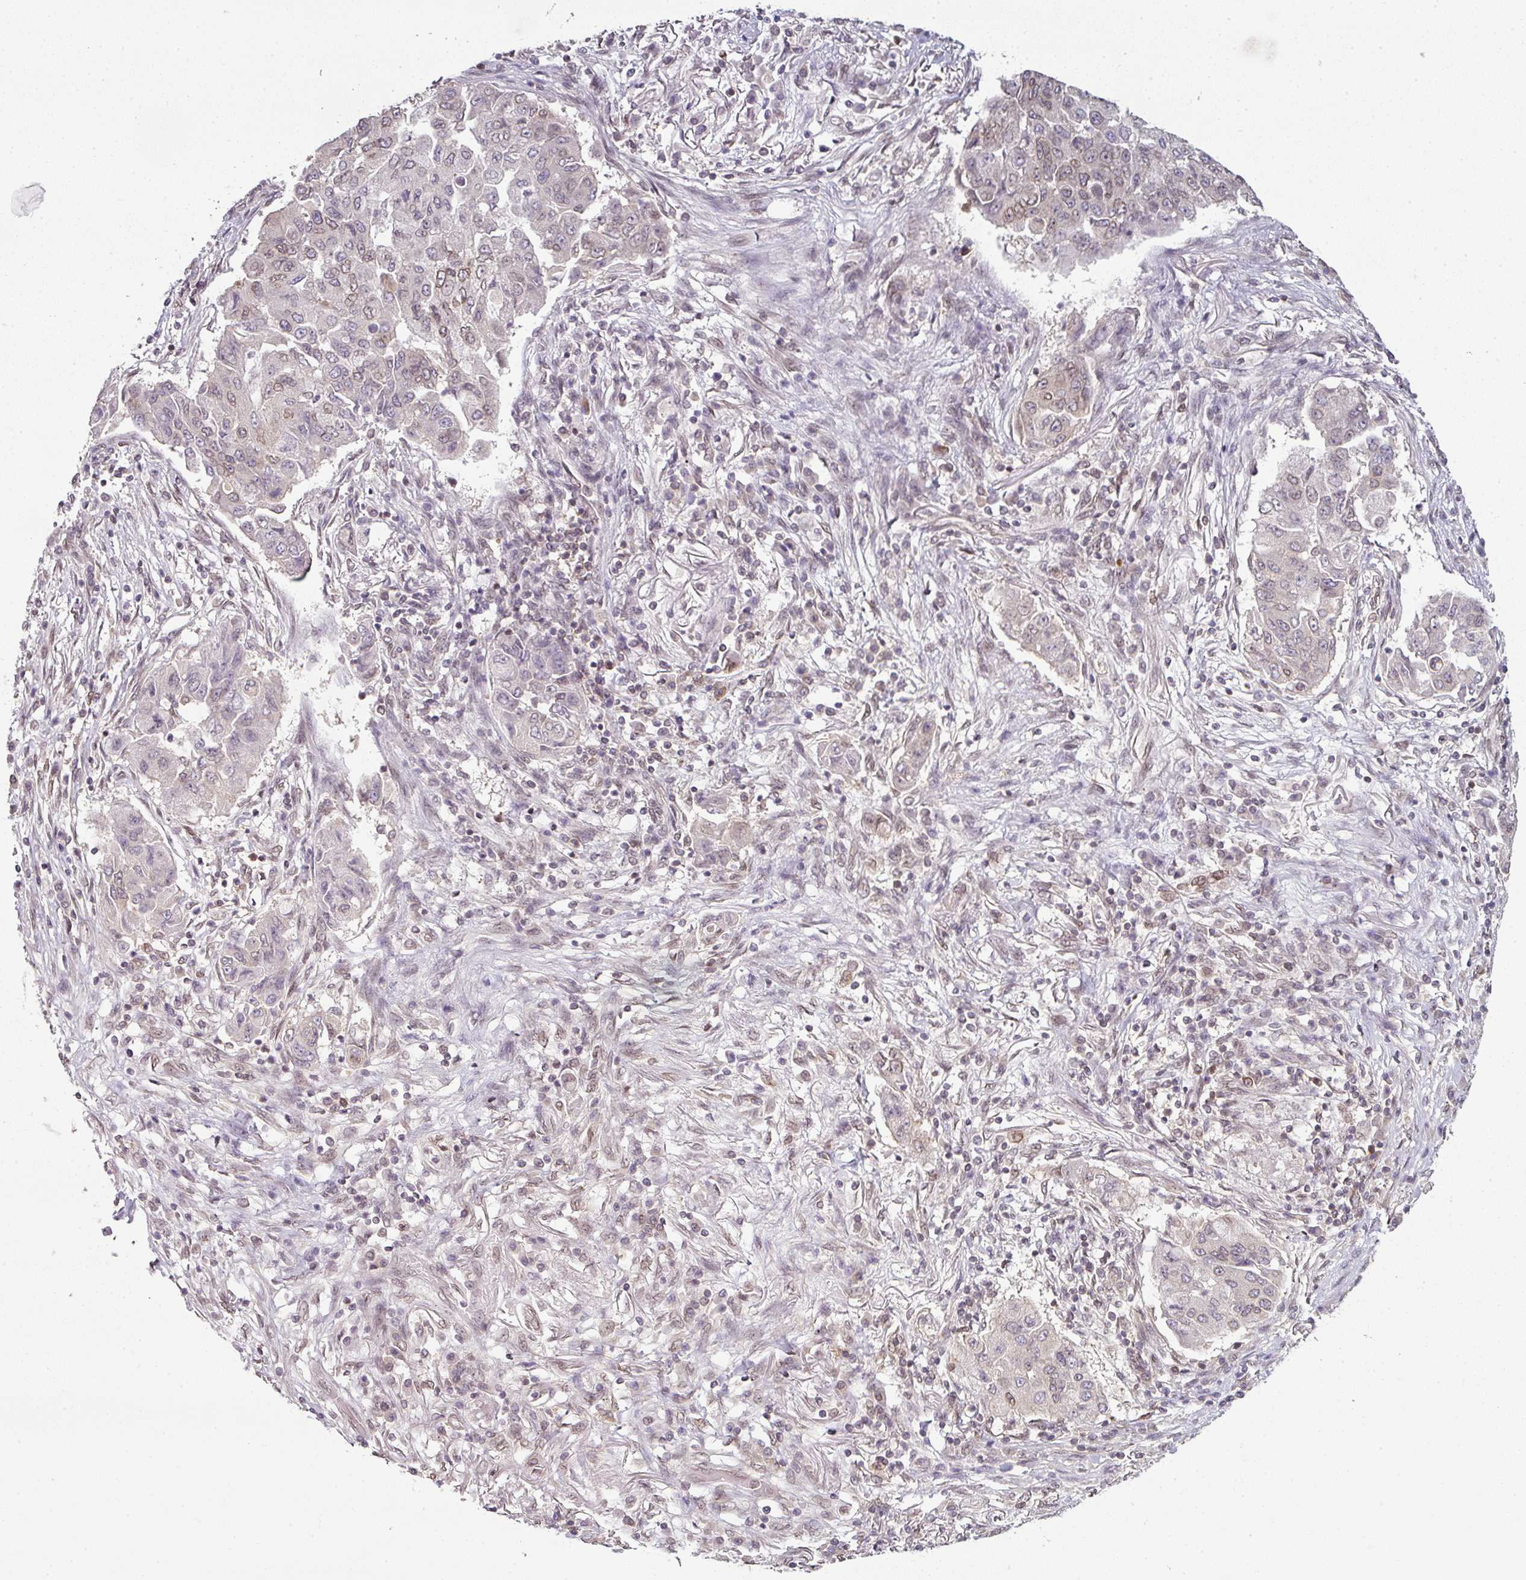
{"staining": {"intensity": "weak", "quantity": "25%-75%", "location": "cytoplasmic/membranous,nuclear"}, "tissue": "lung cancer", "cell_type": "Tumor cells", "image_type": "cancer", "snomed": [{"axis": "morphology", "description": "Squamous cell carcinoma, NOS"}, {"axis": "topography", "description": "Lung"}], "caption": "Immunohistochemistry of human lung cancer exhibits low levels of weak cytoplasmic/membranous and nuclear expression in approximately 25%-75% of tumor cells. Immunohistochemistry (ihc) stains the protein in brown and the nuclei are stained blue.", "gene": "RANGAP1", "patient": {"sex": "male", "age": 74}}